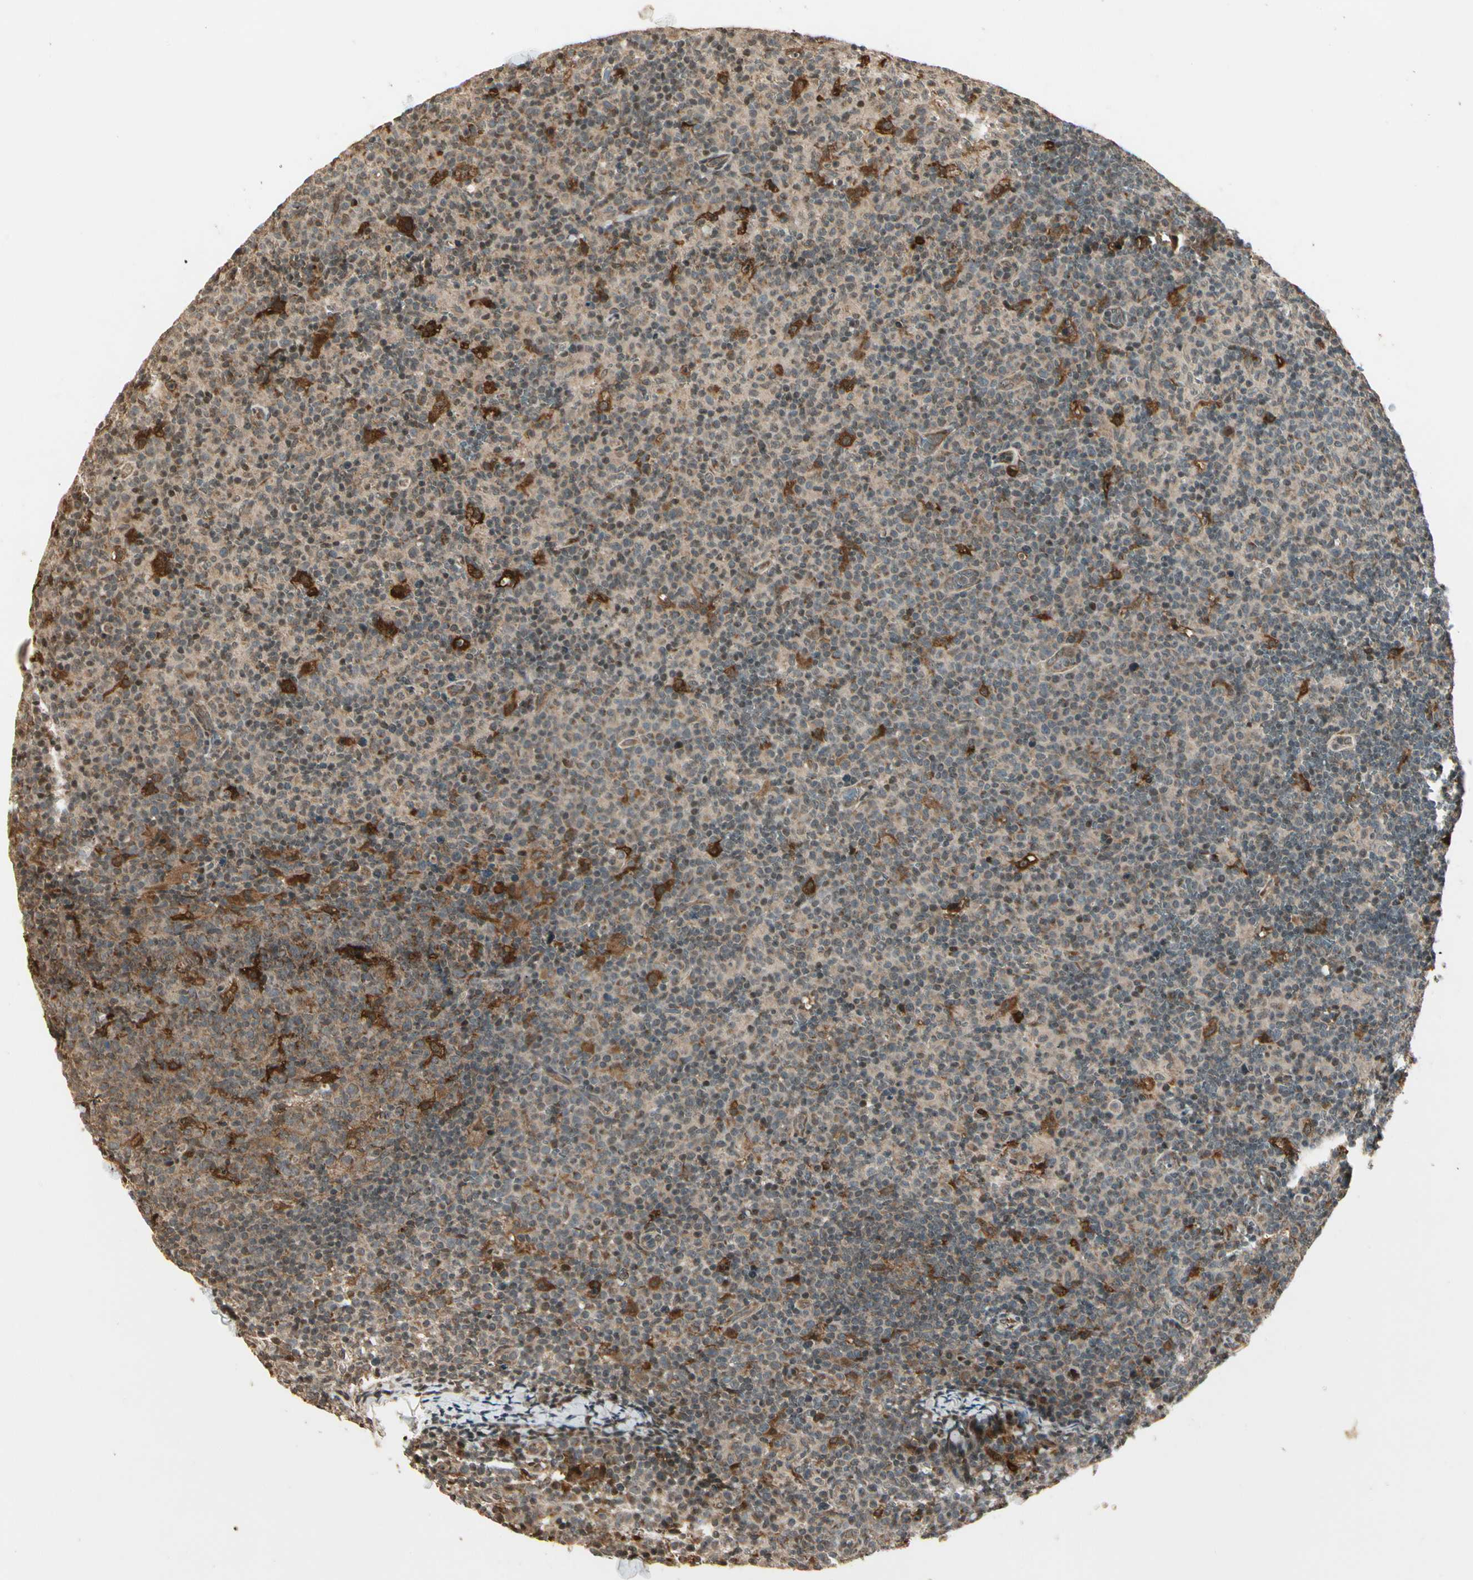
{"staining": {"intensity": "strong", "quantity": "<25%", "location": "cytoplasmic/membranous"}, "tissue": "lymph node", "cell_type": "Germinal center cells", "image_type": "normal", "snomed": [{"axis": "morphology", "description": "Normal tissue, NOS"}, {"axis": "morphology", "description": "Inflammation, NOS"}, {"axis": "topography", "description": "Lymph node"}], "caption": "Immunohistochemical staining of benign lymph node exhibits <25% levels of strong cytoplasmic/membranous protein positivity in about <25% of germinal center cells.", "gene": "GLUL", "patient": {"sex": "male", "age": 55}}